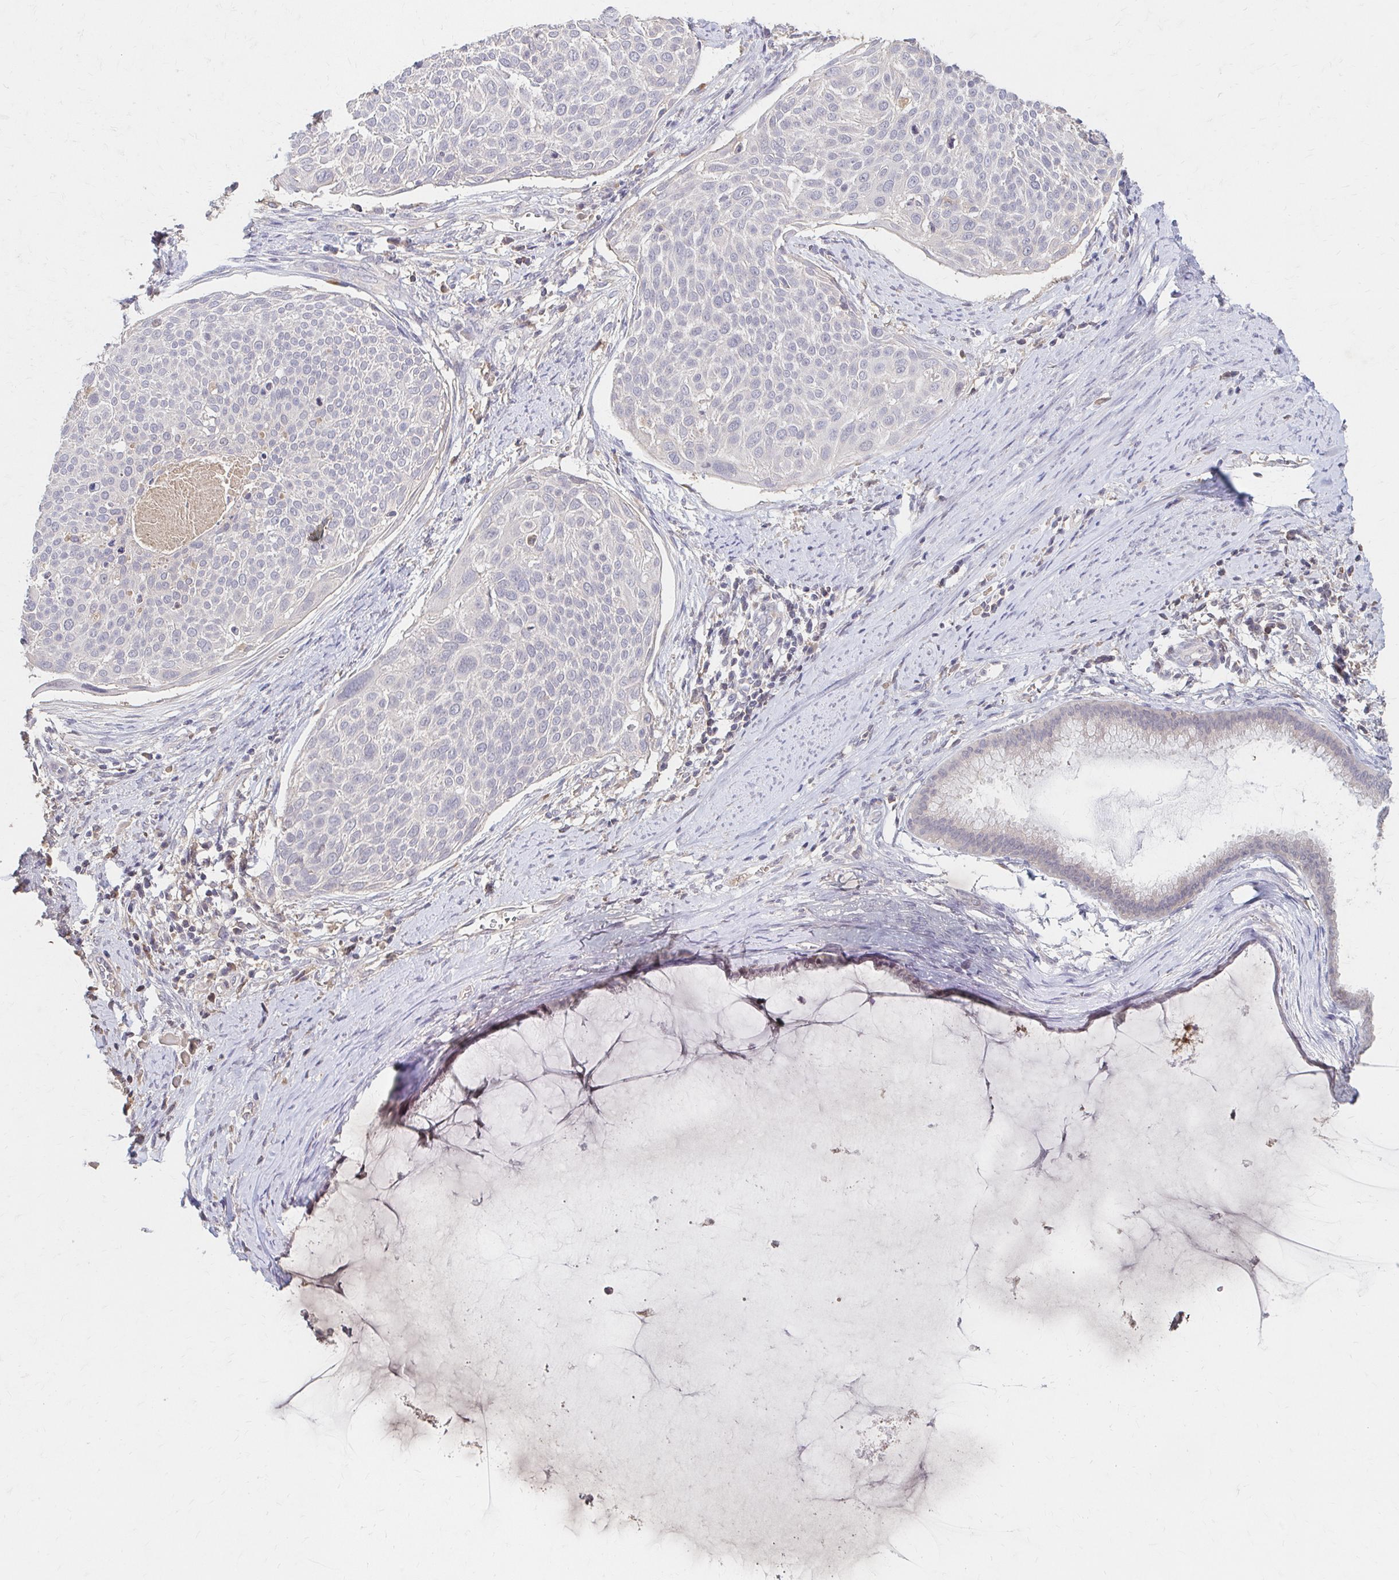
{"staining": {"intensity": "negative", "quantity": "none", "location": "none"}, "tissue": "cervical cancer", "cell_type": "Tumor cells", "image_type": "cancer", "snomed": [{"axis": "morphology", "description": "Squamous cell carcinoma, NOS"}, {"axis": "topography", "description": "Cervix"}], "caption": "This photomicrograph is of cervical cancer stained with IHC to label a protein in brown with the nuclei are counter-stained blue. There is no staining in tumor cells.", "gene": "HMGCS2", "patient": {"sex": "female", "age": 39}}